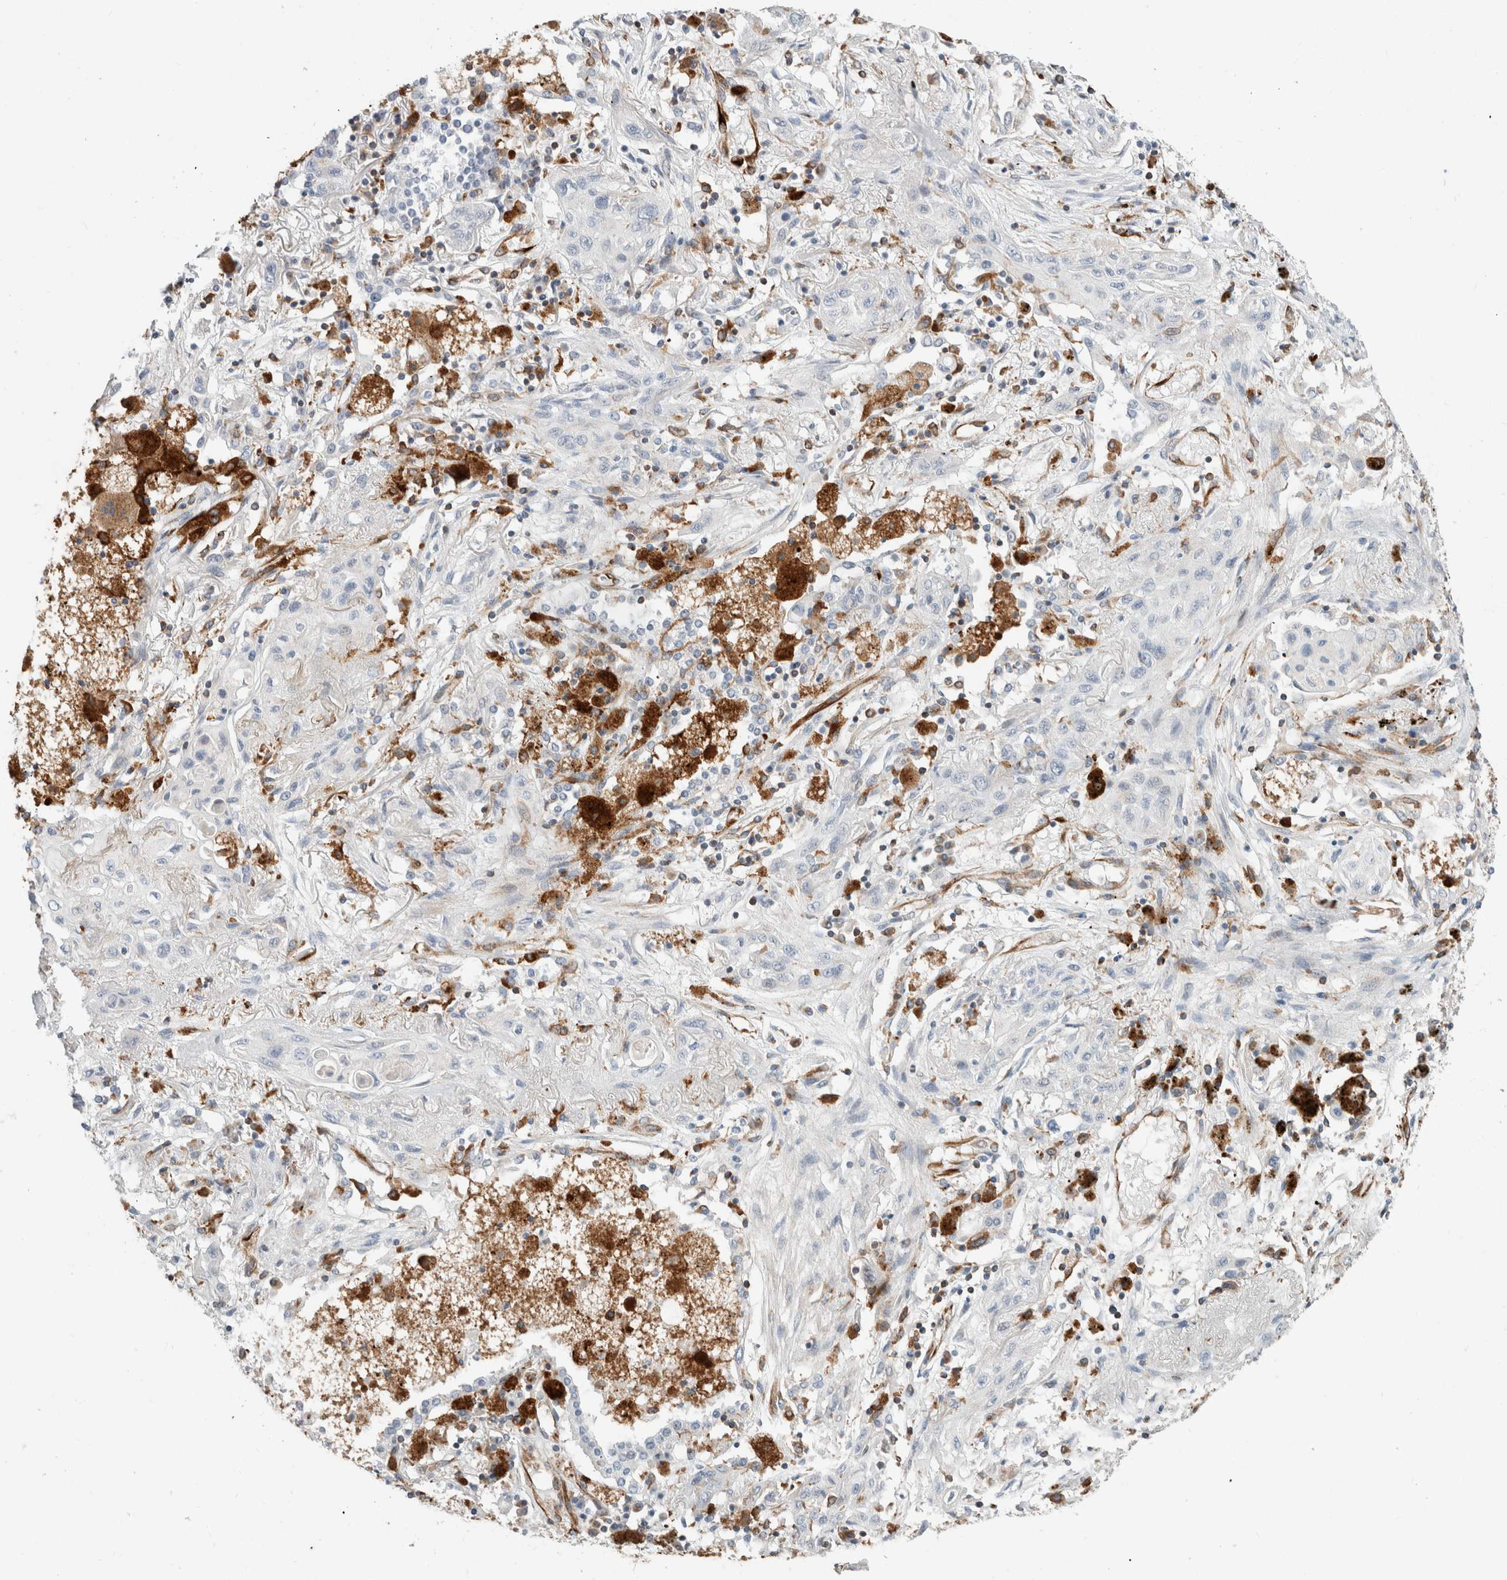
{"staining": {"intensity": "negative", "quantity": "none", "location": "none"}, "tissue": "lung cancer", "cell_type": "Tumor cells", "image_type": "cancer", "snomed": [{"axis": "morphology", "description": "Squamous cell carcinoma, NOS"}, {"axis": "topography", "description": "Lung"}], "caption": "A high-resolution image shows immunohistochemistry (IHC) staining of lung cancer (squamous cell carcinoma), which shows no significant staining in tumor cells.", "gene": "LY86", "patient": {"sex": "female", "age": 47}}